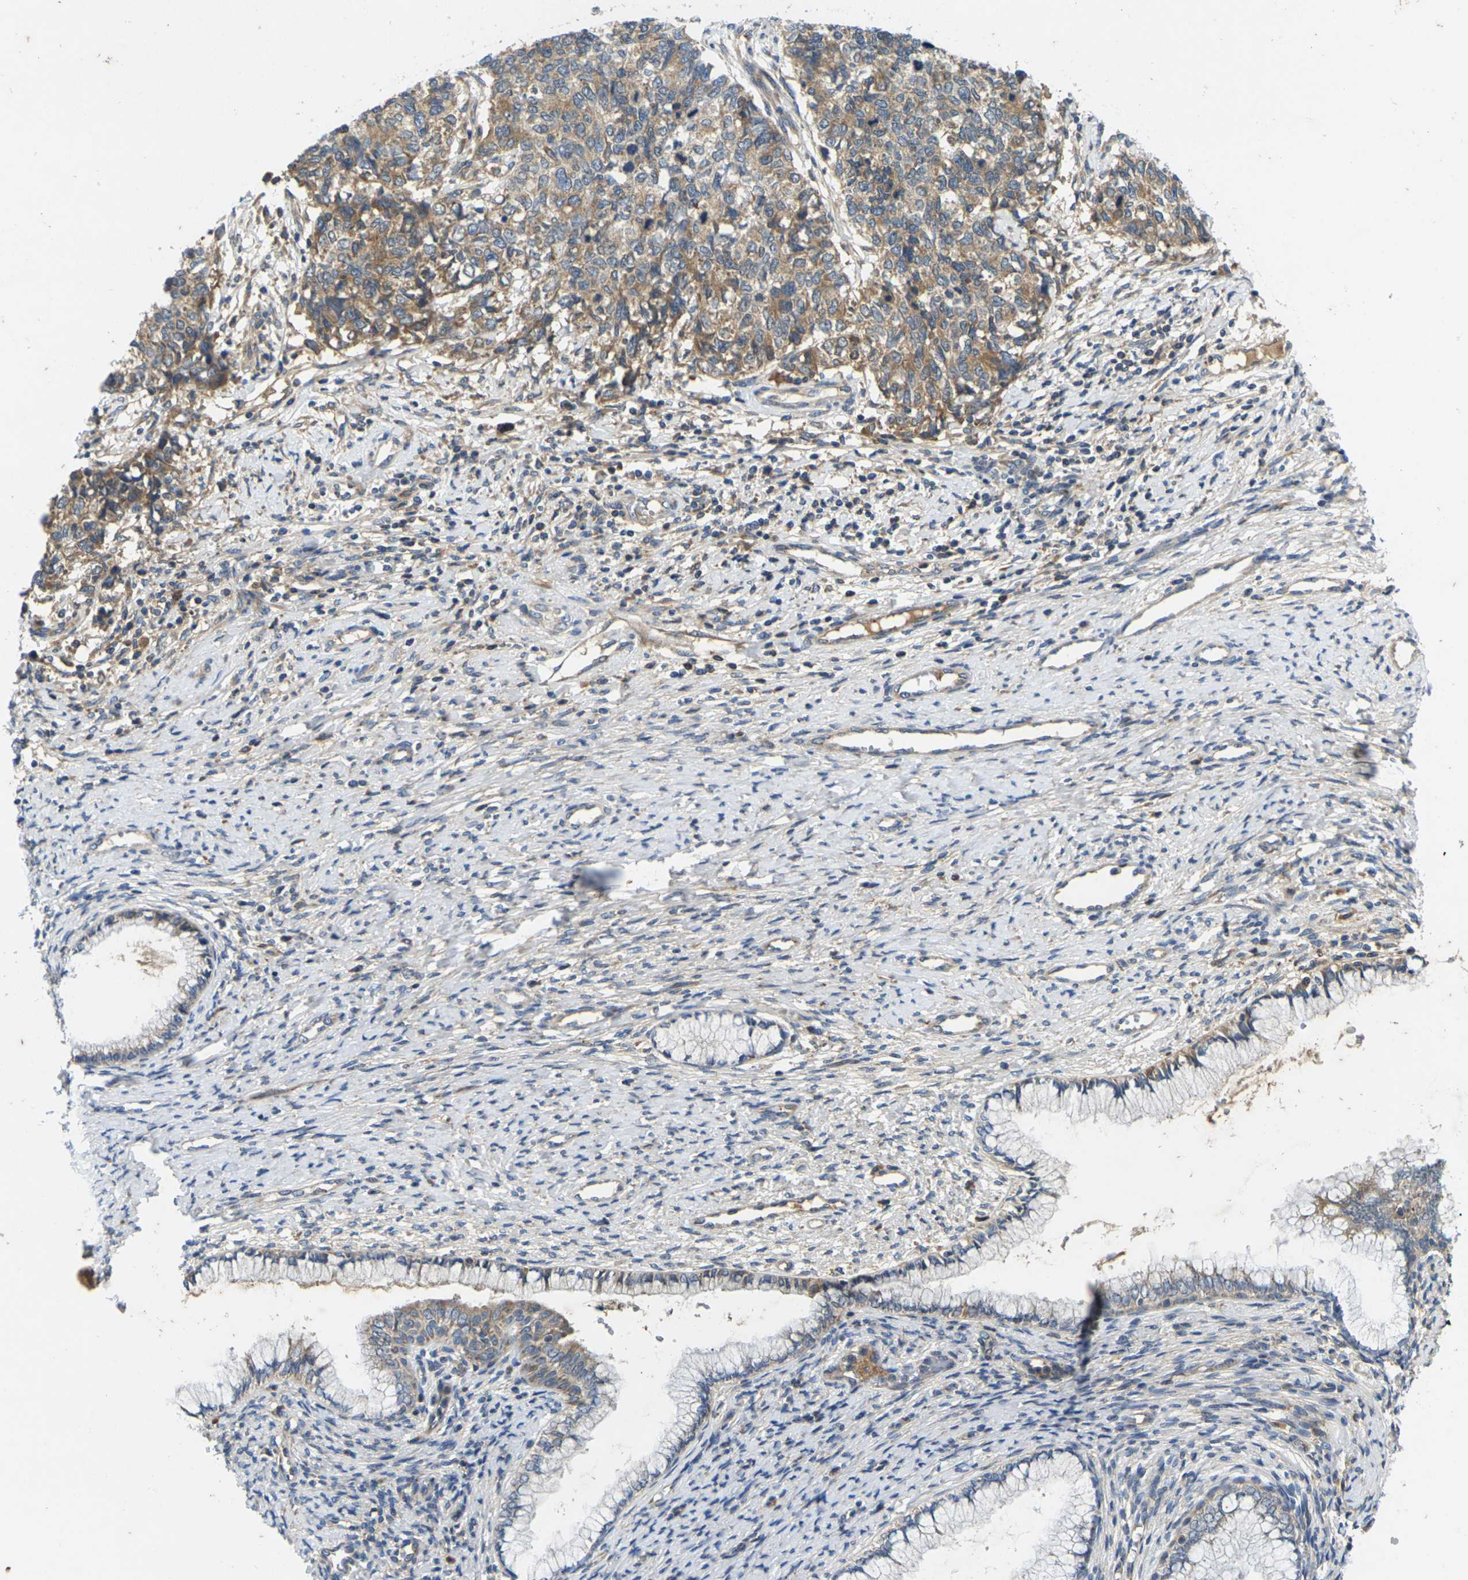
{"staining": {"intensity": "moderate", "quantity": "25%-75%", "location": "cytoplasmic/membranous"}, "tissue": "cervical cancer", "cell_type": "Tumor cells", "image_type": "cancer", "snomed": [{"axis": "morphology", "description": "Squamous cell carcinoma, NOS"}, {"axis": "topography", "description": "Cervix"}], "caption": "A histopathology image of human cervical squamous cell carcinoma stained for a protein shows moderate cytoplasmic/membranous brown staining in tumor cells.", "gene": "KIF1B", "patient": {"sex": "female", "age": 63}}